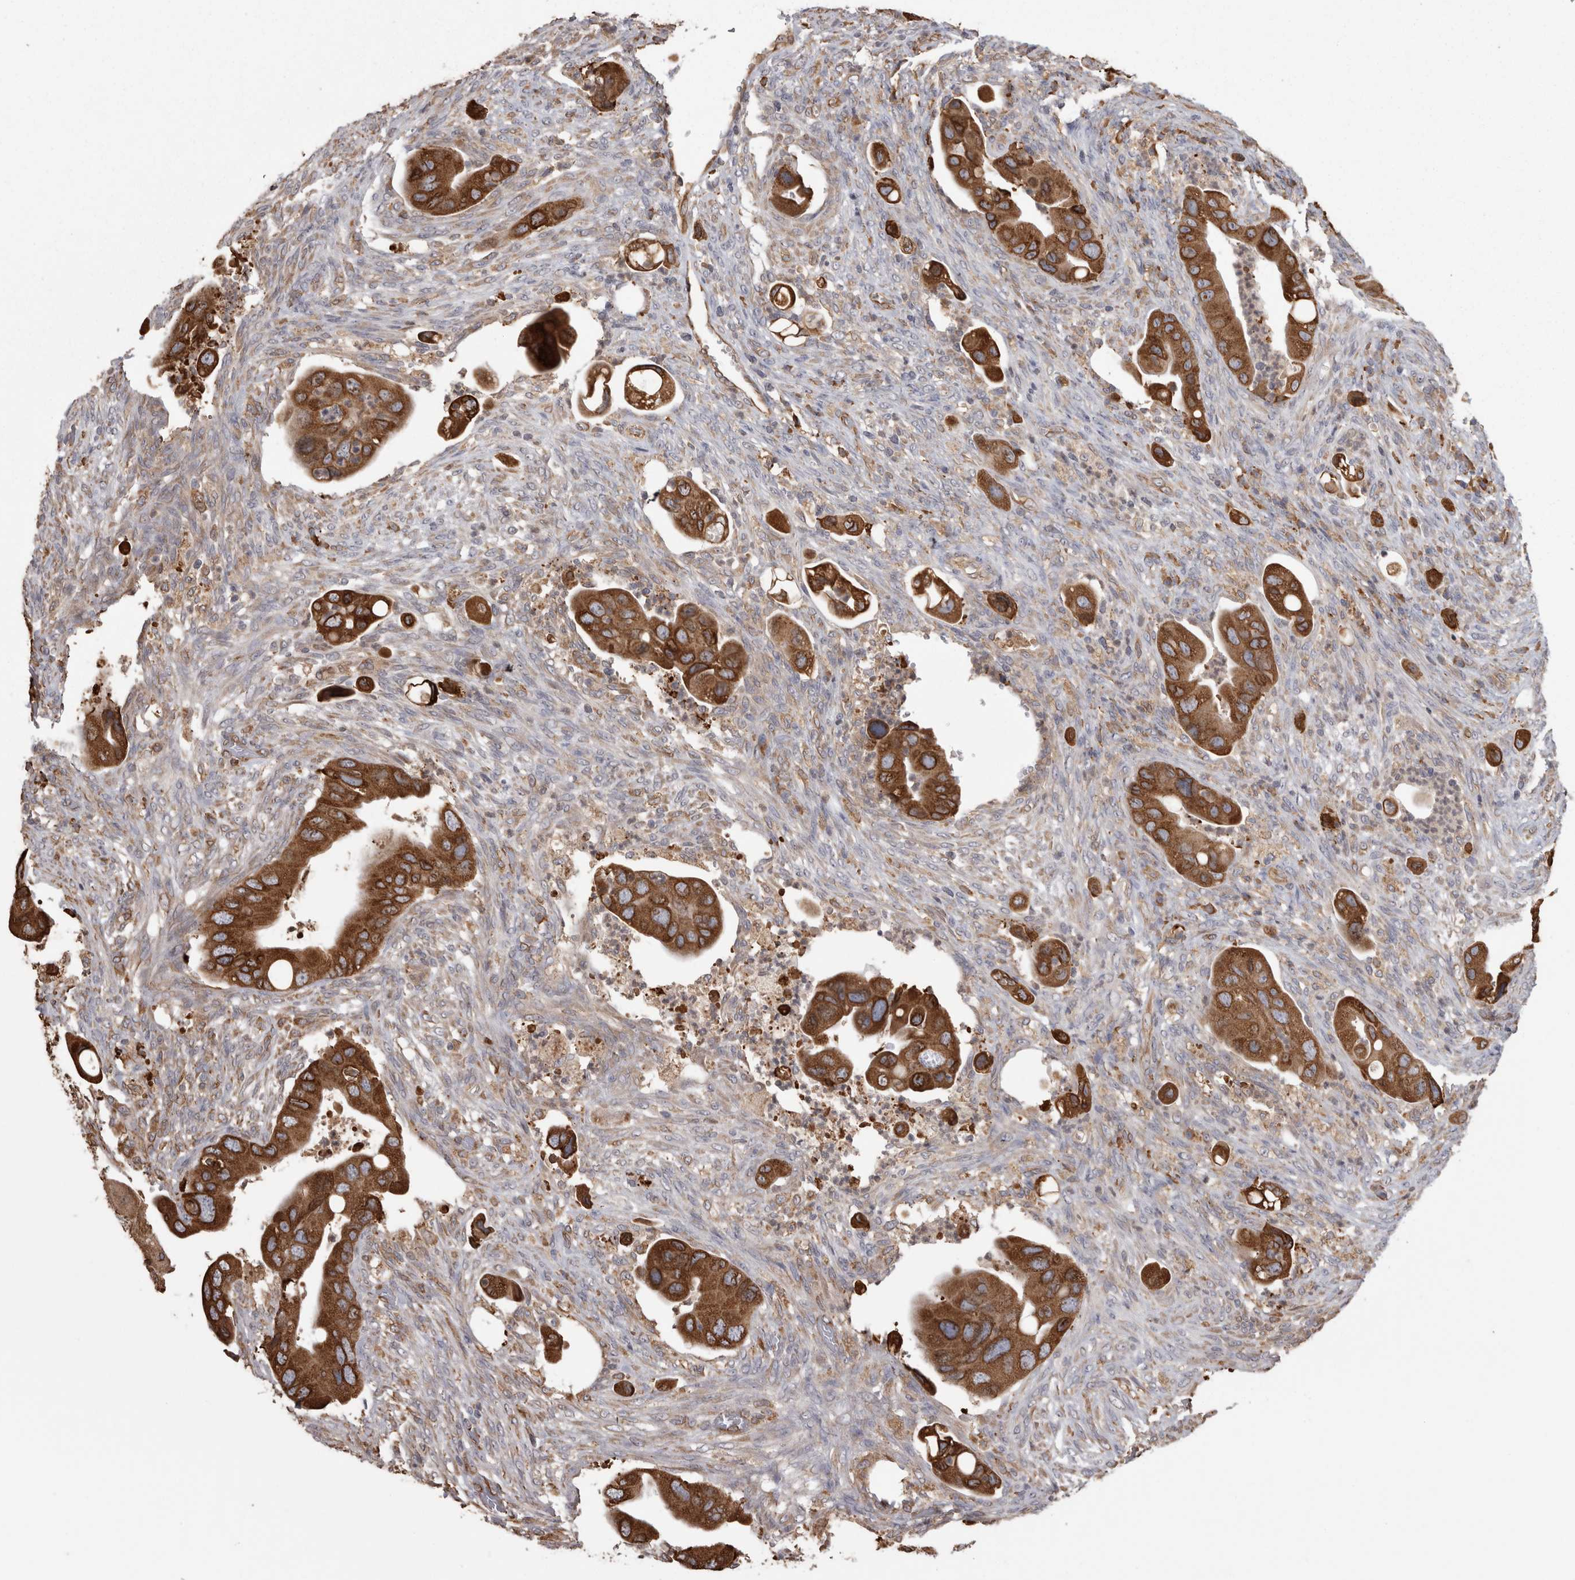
{"staining": {"intensity": "strong", "quantity": ">75%", "location": "cytoplasmic/membranous"}, "tissue": "colorectal cancer", "cell_type": "Tumor cells", "image_type": "cancer", "snomed": [{"axis": "morphology", "description": "Adenocarcinoma, NOS"}, {"axis": "topography", "description": "Rectum"}], "caption": "A high amount of strong cytoplasmic/membranous expression is identified in about >75% of tumor cells in colorectal cancer tissue. (brown staining indicates protein expression, while blue staining denotes nuclei).", "gene": "PON2", "patient": {"sex": "female", "age": 57}}